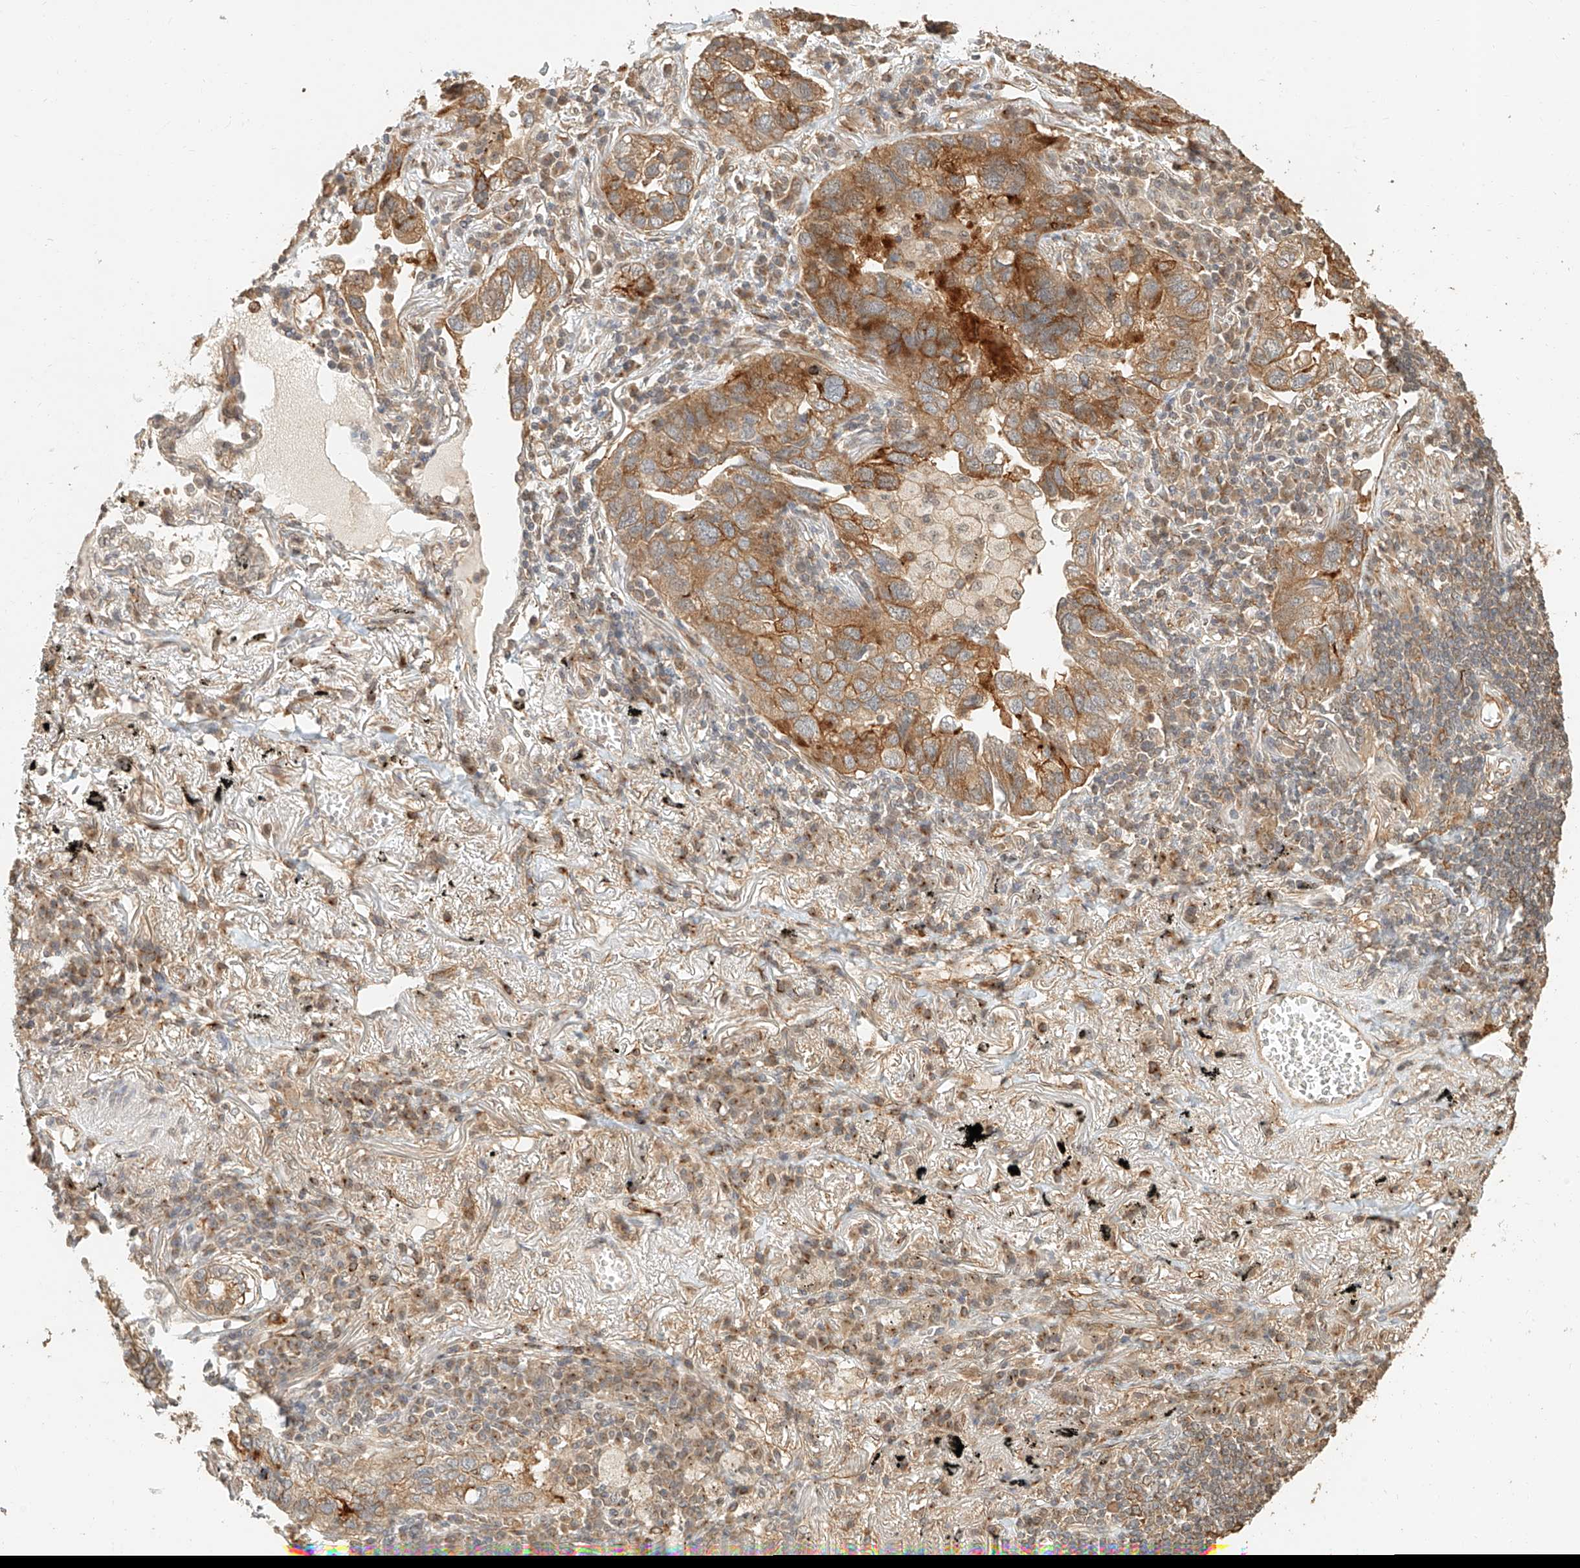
{"staining": {"intensity": "moderate", "quantity": ">75%", "location": "cytoplasmic/membranous"}, "tissue": "lung cancer", "cell_type": "Tumor cells", "image_type": "cancer", "snomed": [{"axis": "morphology", "description": "Adenocarcinoma, NOS"}, {"axis": "topography", "description": "Lung"}], "caption": "DAB (3,3'-diaminobenzidine) immunohistochemical staining of human lung cancer exhibits moderate cytoplasmic/membranous protein staining in approximately >75% of tumor cells. (Stains: DAB (3,3'-diaminobenzidine) in brown, nuclei in blue, Microscopy: brightfield microscopy at high magnification).", "gene": "NAP1L1", "patient": {"sex": "male", "age": 65}}